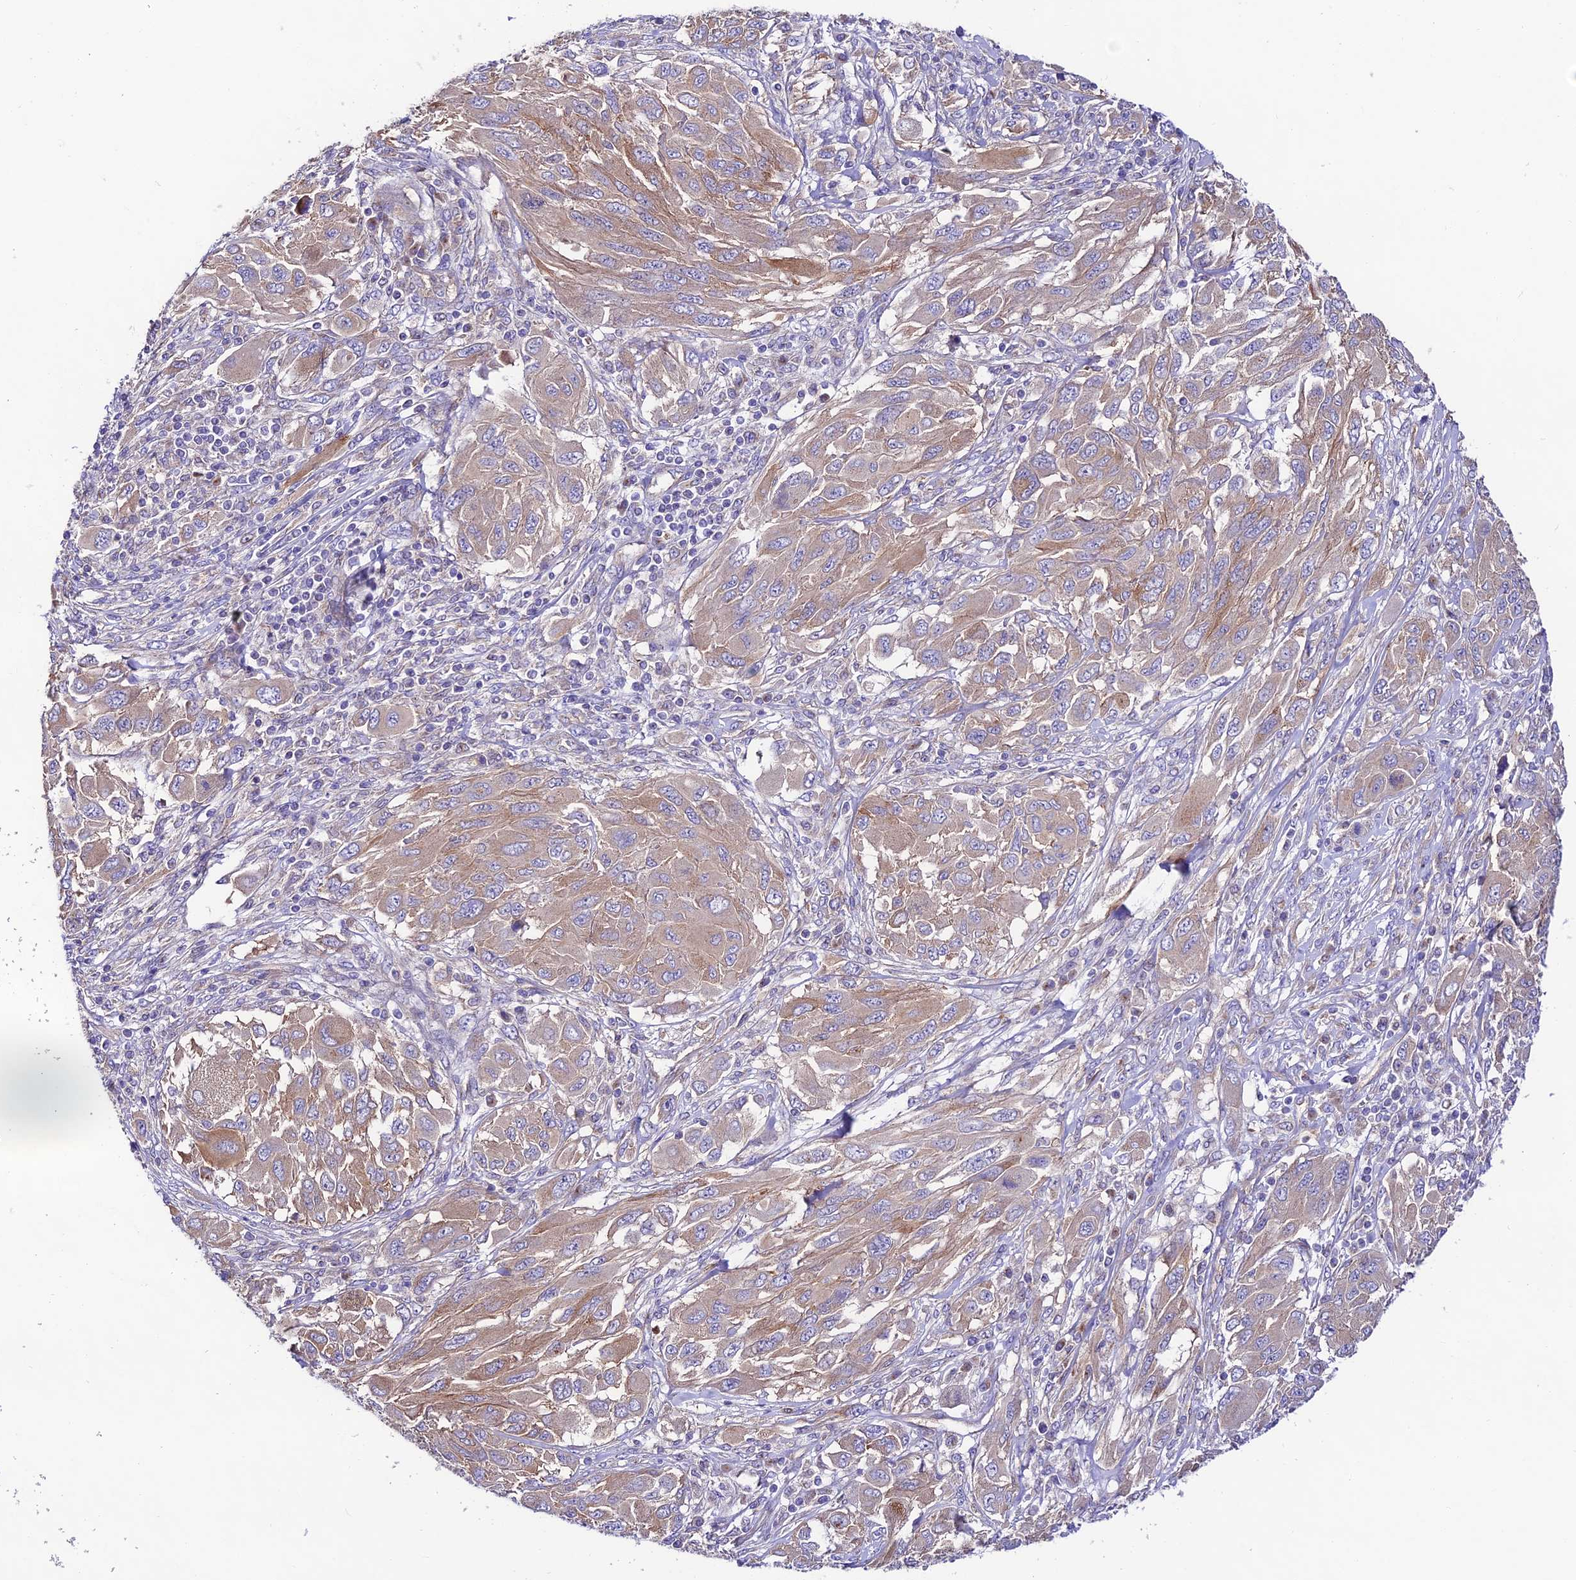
{"staining": {"intensity": "moderate", "quantity": ">75%", "location": "cytoplasmic/membranous"}, "tissue": "melanoma", "cell_type": "Tumor cells", "image_type": "cancer", "snomed": [{"axis": "morphology", "description": "Malignant melanoma, NOS"}, {"axis": "topography", "description": "Skin"}], "caption": "Melanoma was stained to show a protein in brown. There is medium levels of moderate cytoplasmic/membranous staining in approximately >75% of tumor cells.", "gene": "LACTB2", "patient": {"sex": "female", "age": 91}}